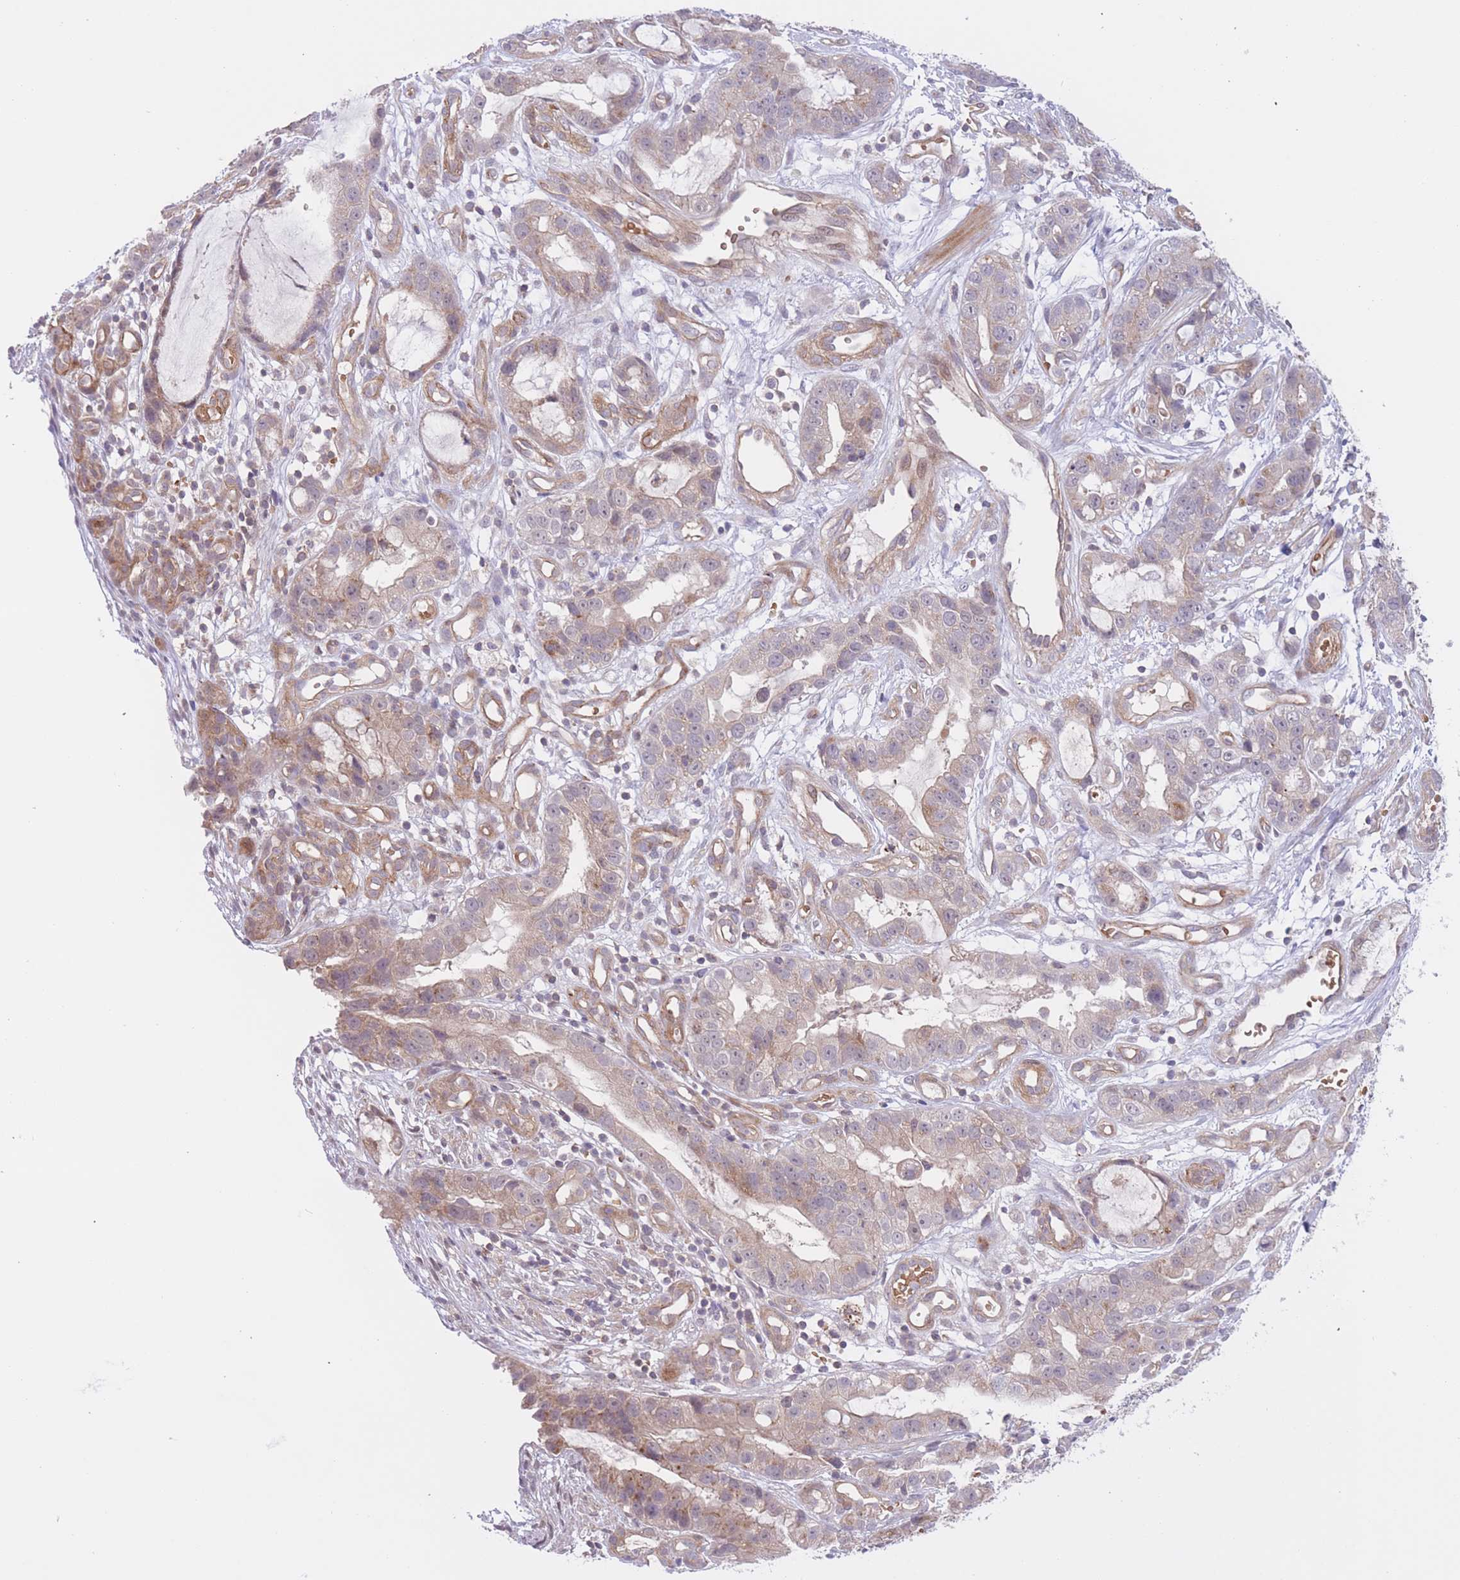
{"staining": {"intensity": "weak", "quantity": "25%-75%", "location": "cytoplasmic/membranous"}, "tissue": "stomach cancer", "cell_type": "Tumor cells", "image_type": "cancer", "snomed": [{"axis": "morphology", "description": "Adenocarcinoma, NOS"}, {"axis": "topography", "description": "Stomach"}], "caption": "About 25%-75% of tumor cells in human stomach cancer (adenocarcinoma) reveal weak cytoplasmic/membranous protein expression as visualized by brown immunohistochemical staining.", "gene": "FUT5", "patient": {"sex": "male", "age": 55}}